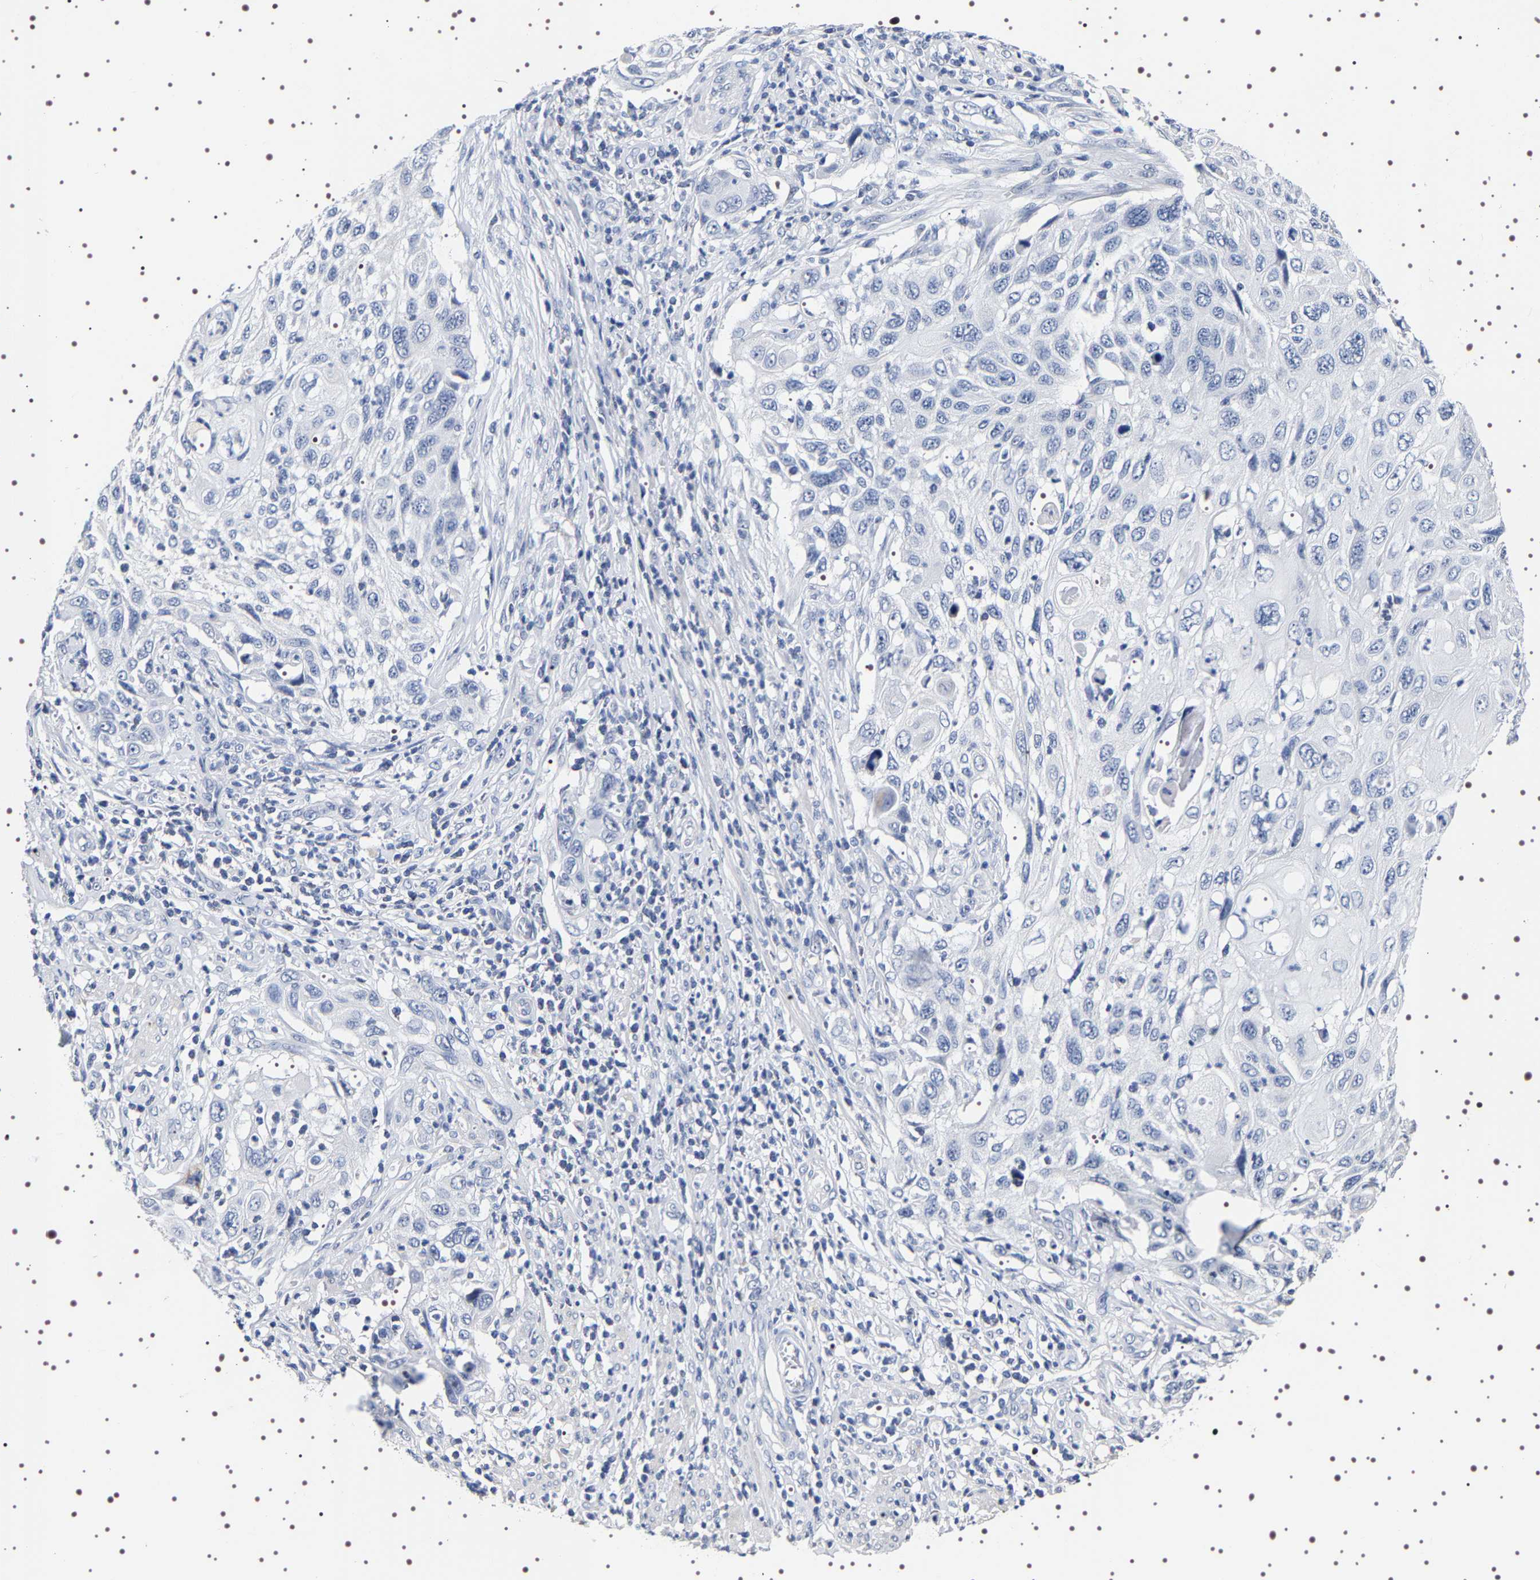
{"staining": {"intensity": "negative", "quantity": "none", "location": "none"}, "tissue": "cervical cancer", "cell_type": "Tumor cells", "image_type": "cancer", "snomed": [{"axis": "morphology", "description": "Squamous cell carcinoma, NOS"}, {"axis": "topography", "description": "Cervix"}], "caption": "An immunohistochemistry (IHC) image of cervical cancer (squamous cell carcinoma) is shown. There is no staining in tumor cells of cervical cancer (squamous cell carcinoma).", "gene": "UBQLN3", "patient": {"sex": "female", "age": 70}}